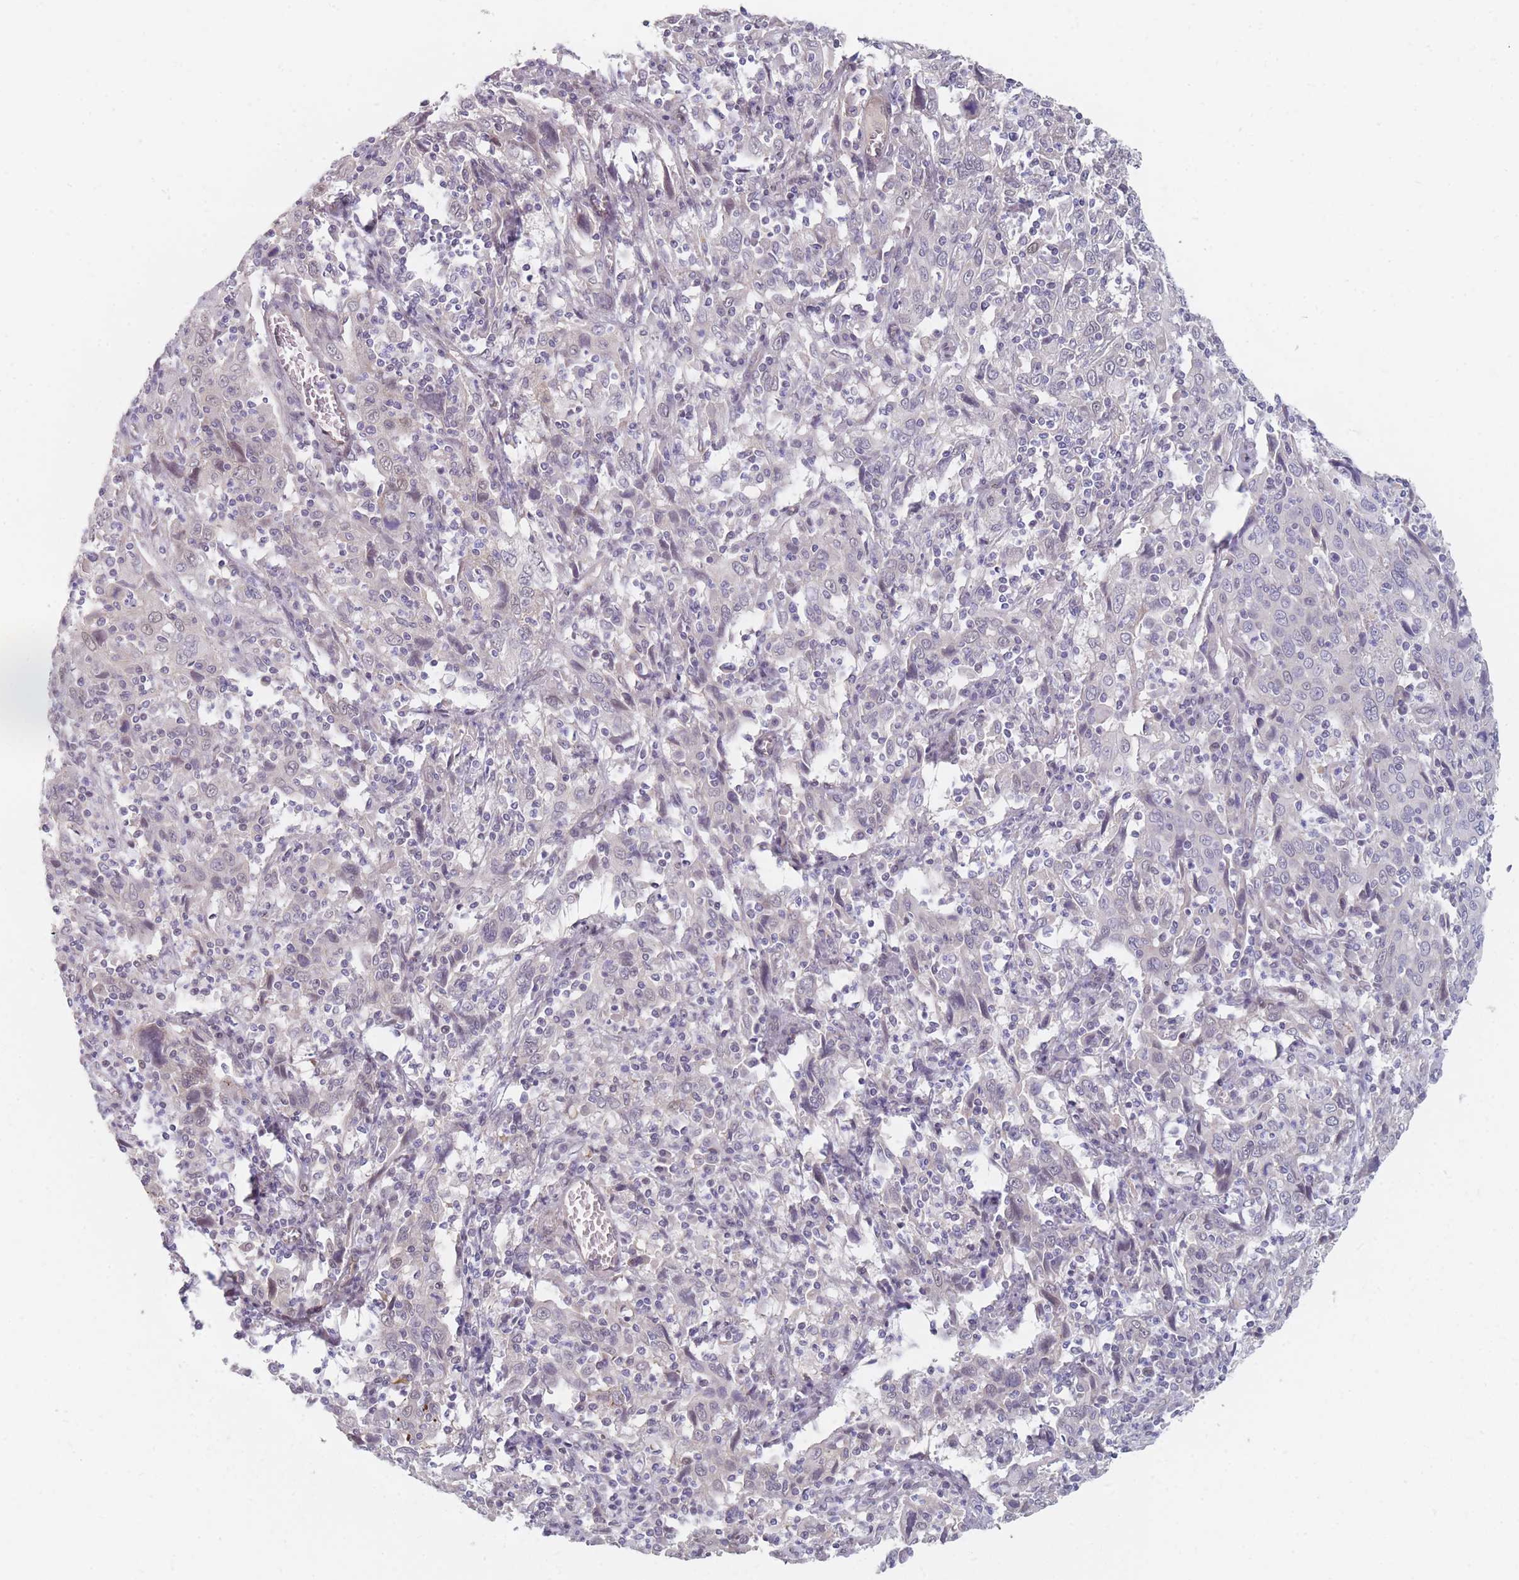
{"staining": {"intensity": "weak", "quantity": "<25%", "location": "nuclear"}, "tissue": "cervical cancer", "cell_type": "Tumor cells", "image_type": "cancer", "snomed": [{"axis": "morphology", "description": "Squamous cell carcinoma, NOS"}, {"axis": "topography", "description": "Cervix"}], "caption": "This is an IHC photomicrograph of cervical cancer (squamous cell carcinoma). There is no expression in tumor cells.", "gene": "ANKRD10", "patient": {"sex": "female", "age": 46}}